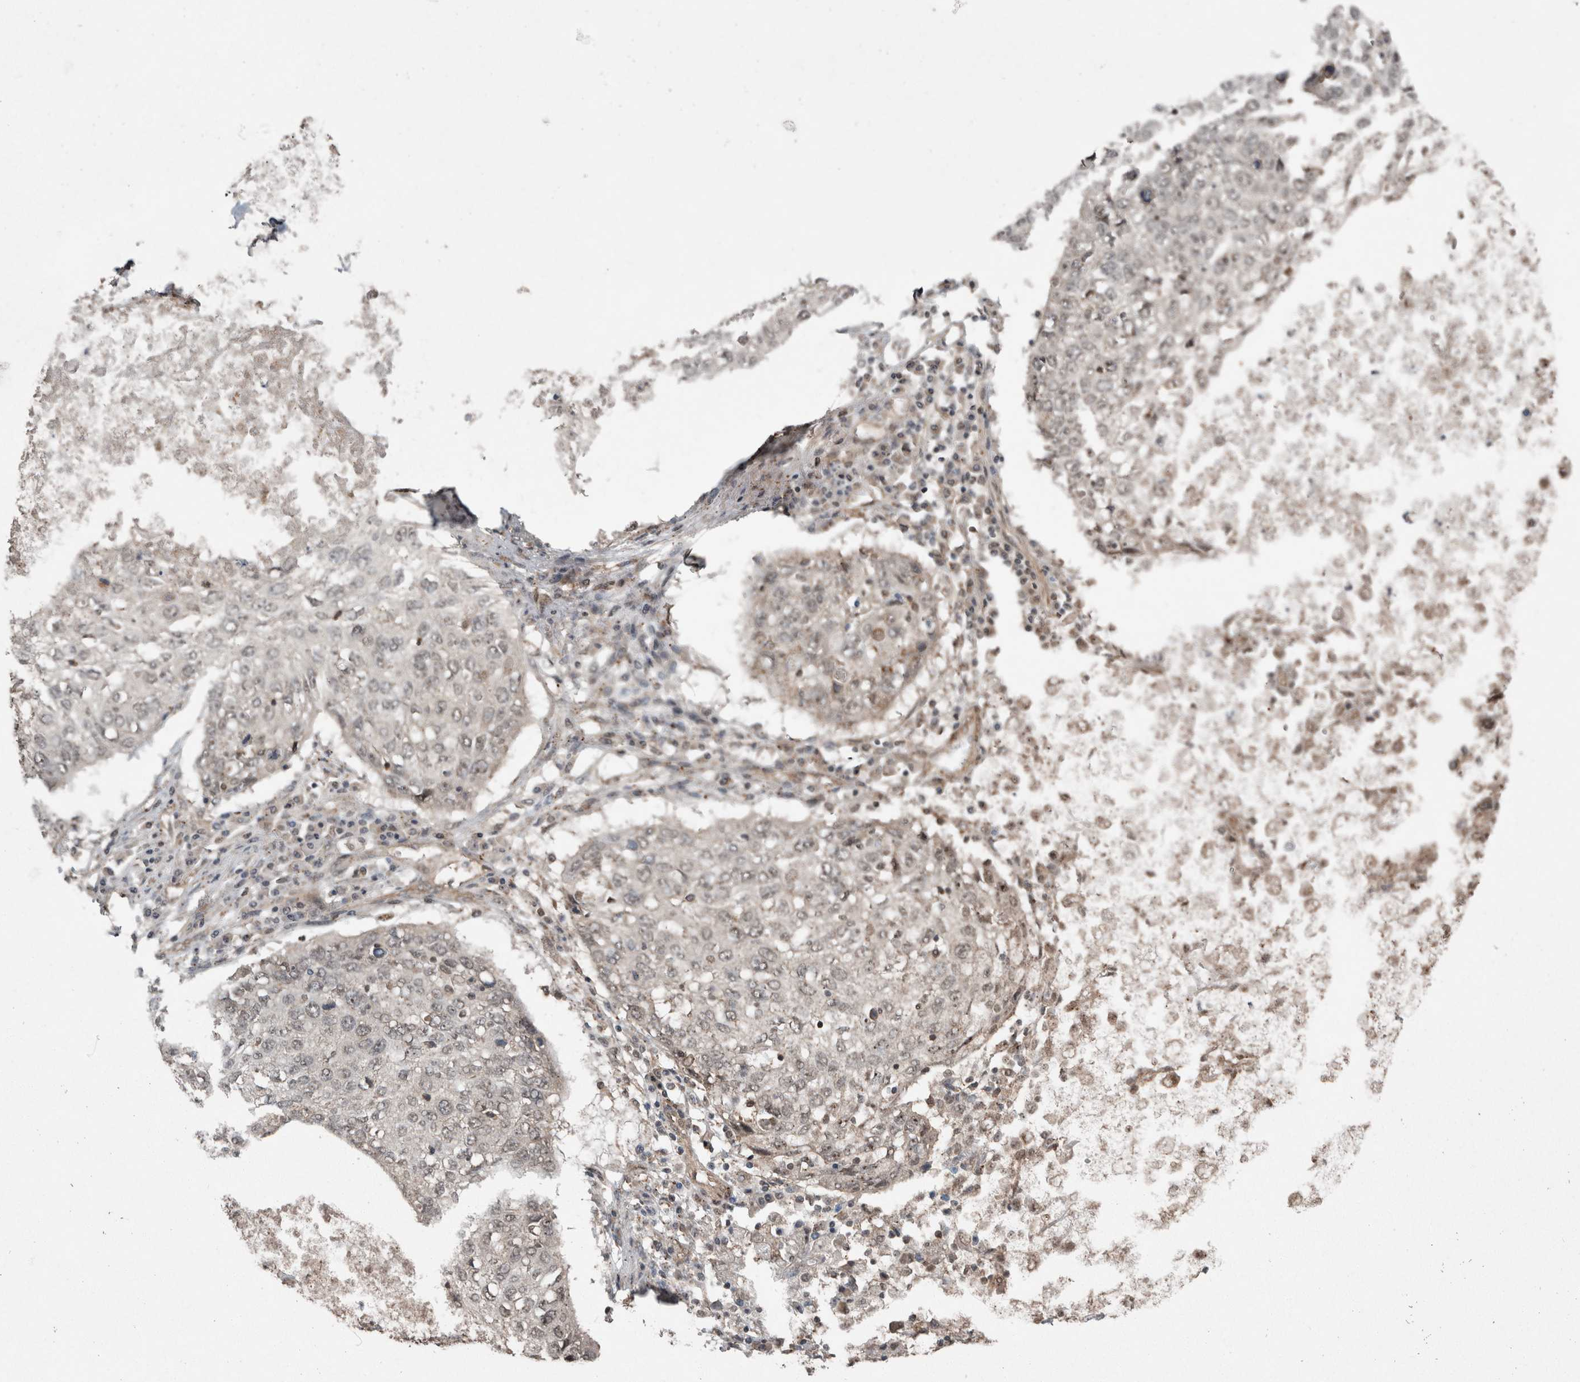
{"staining": {"intensity": "negative", "quantity": "none", "location": "none"}, "tissue": "lung cancer", "cell_type": "Tumor cells", "image_type": "cancer", "snomed": [{"axis": "morphology", "description": "Squamous cell carcinoma, NOS"}, {"axis": "topography", "description": "Lung"}], "caption": "DAB (3,3'-diaminobenzidine) immunohistochemical staining of lung squamous cell carcinoma demonstrates no significant expression in tumor cells. The staining is performed using DAB (3,3'-diaminobenzidine) brown chromogen with nuclei counter-stained in using hematoxylin.", "gene": "MYO1E", "patient": {"sex": "female", "age": 63}}